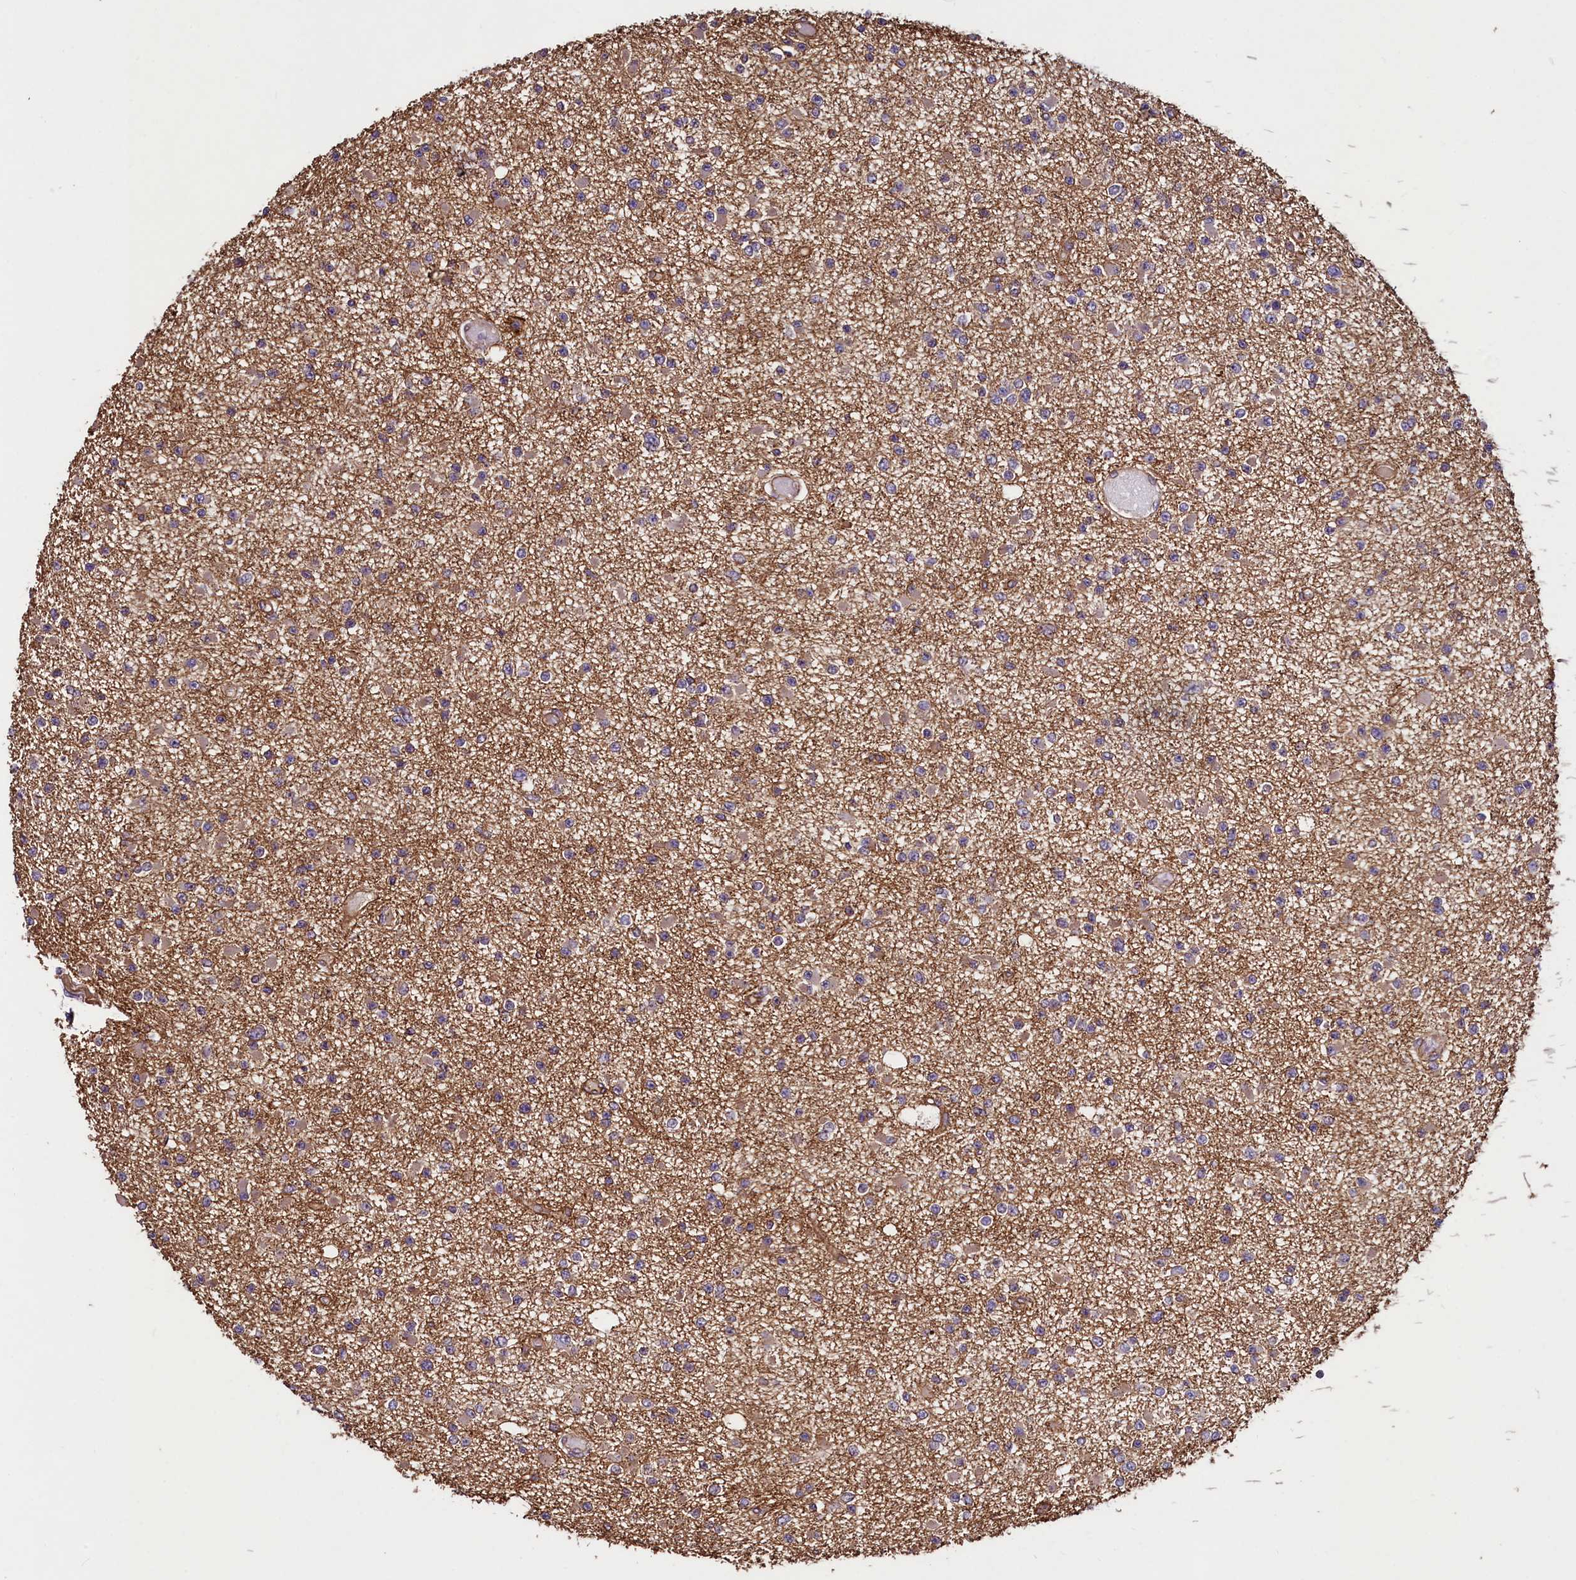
{"staining": {"intensity": "negative", "quantity": "none", "location": "none"}, "tissue": "glioma", "cell_type": "Tumor cells", "image_type": "cancer", "snomed": [{"axis": "morphology", "description": "Glioma, malignant, Low grade"}, {"axis": "topography", "description": "Brain"}], "caption": "A micrograph of glioma stained for a protein demonstrates no brown staining in tumor cells.", "gene": "PALM", "patient": {"sex": "female", "age": 22}}